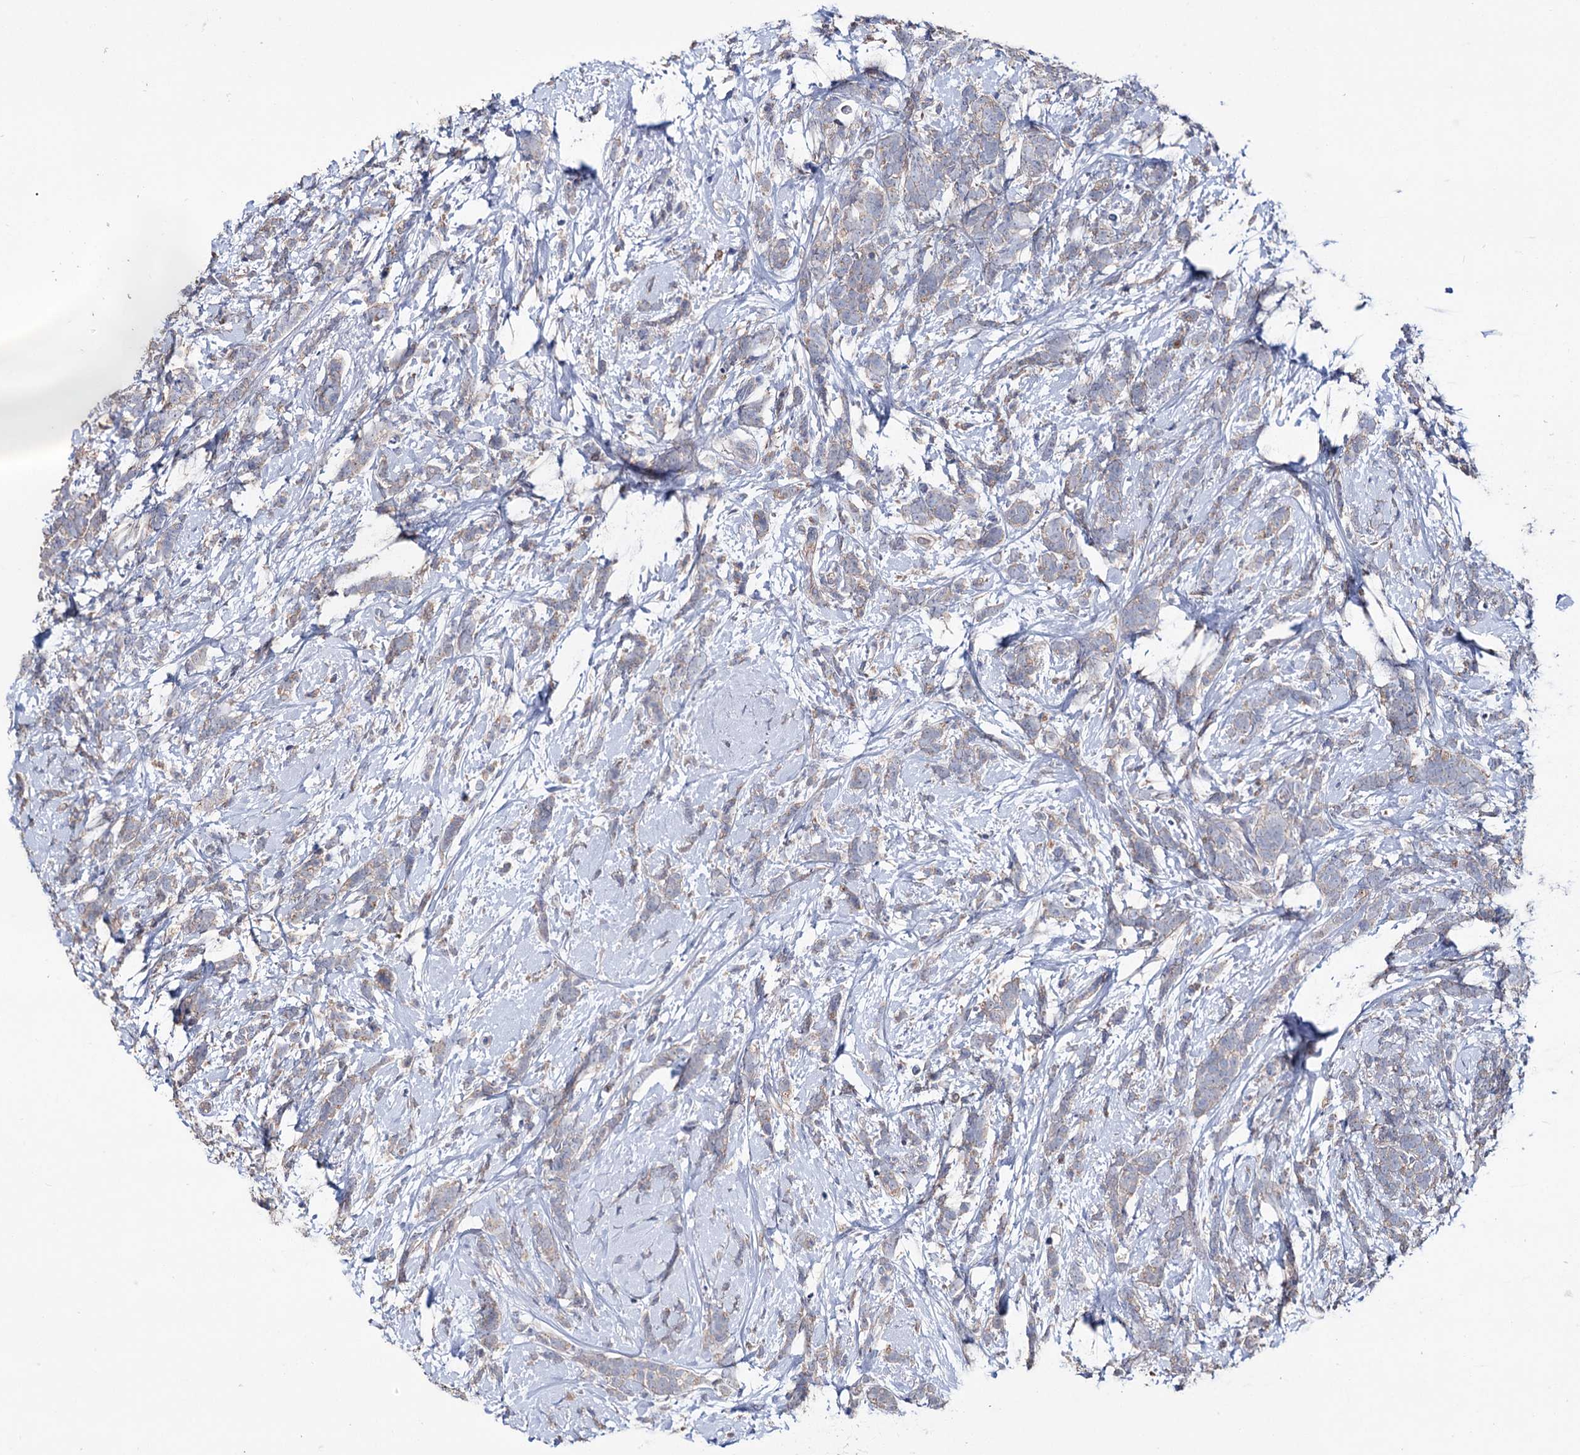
{"staining": {"intensity": "weak", "quantity": "<25%", "location": "cytoplasmic/membranous"}, "tissue": "breast cancer", "cell_type": "Tumor cells", "image_type": "cancer", "snomed": [{"axis": "morphology", "description": "Lobular carcinoma"}, {"axis": "topography", "description": "Breast"}], "caption": "High power microscopy histopathology image of an IHC histopathology image of breast cancer (lobular carcinoma), revealing no significant expression in tumor cells. The staining is performed using DAB brown chromogen with nuclei counter-stained in using hematoxylin.", "gene": "EPB41L5", "patient": {"sex": "female", "age": 58}}